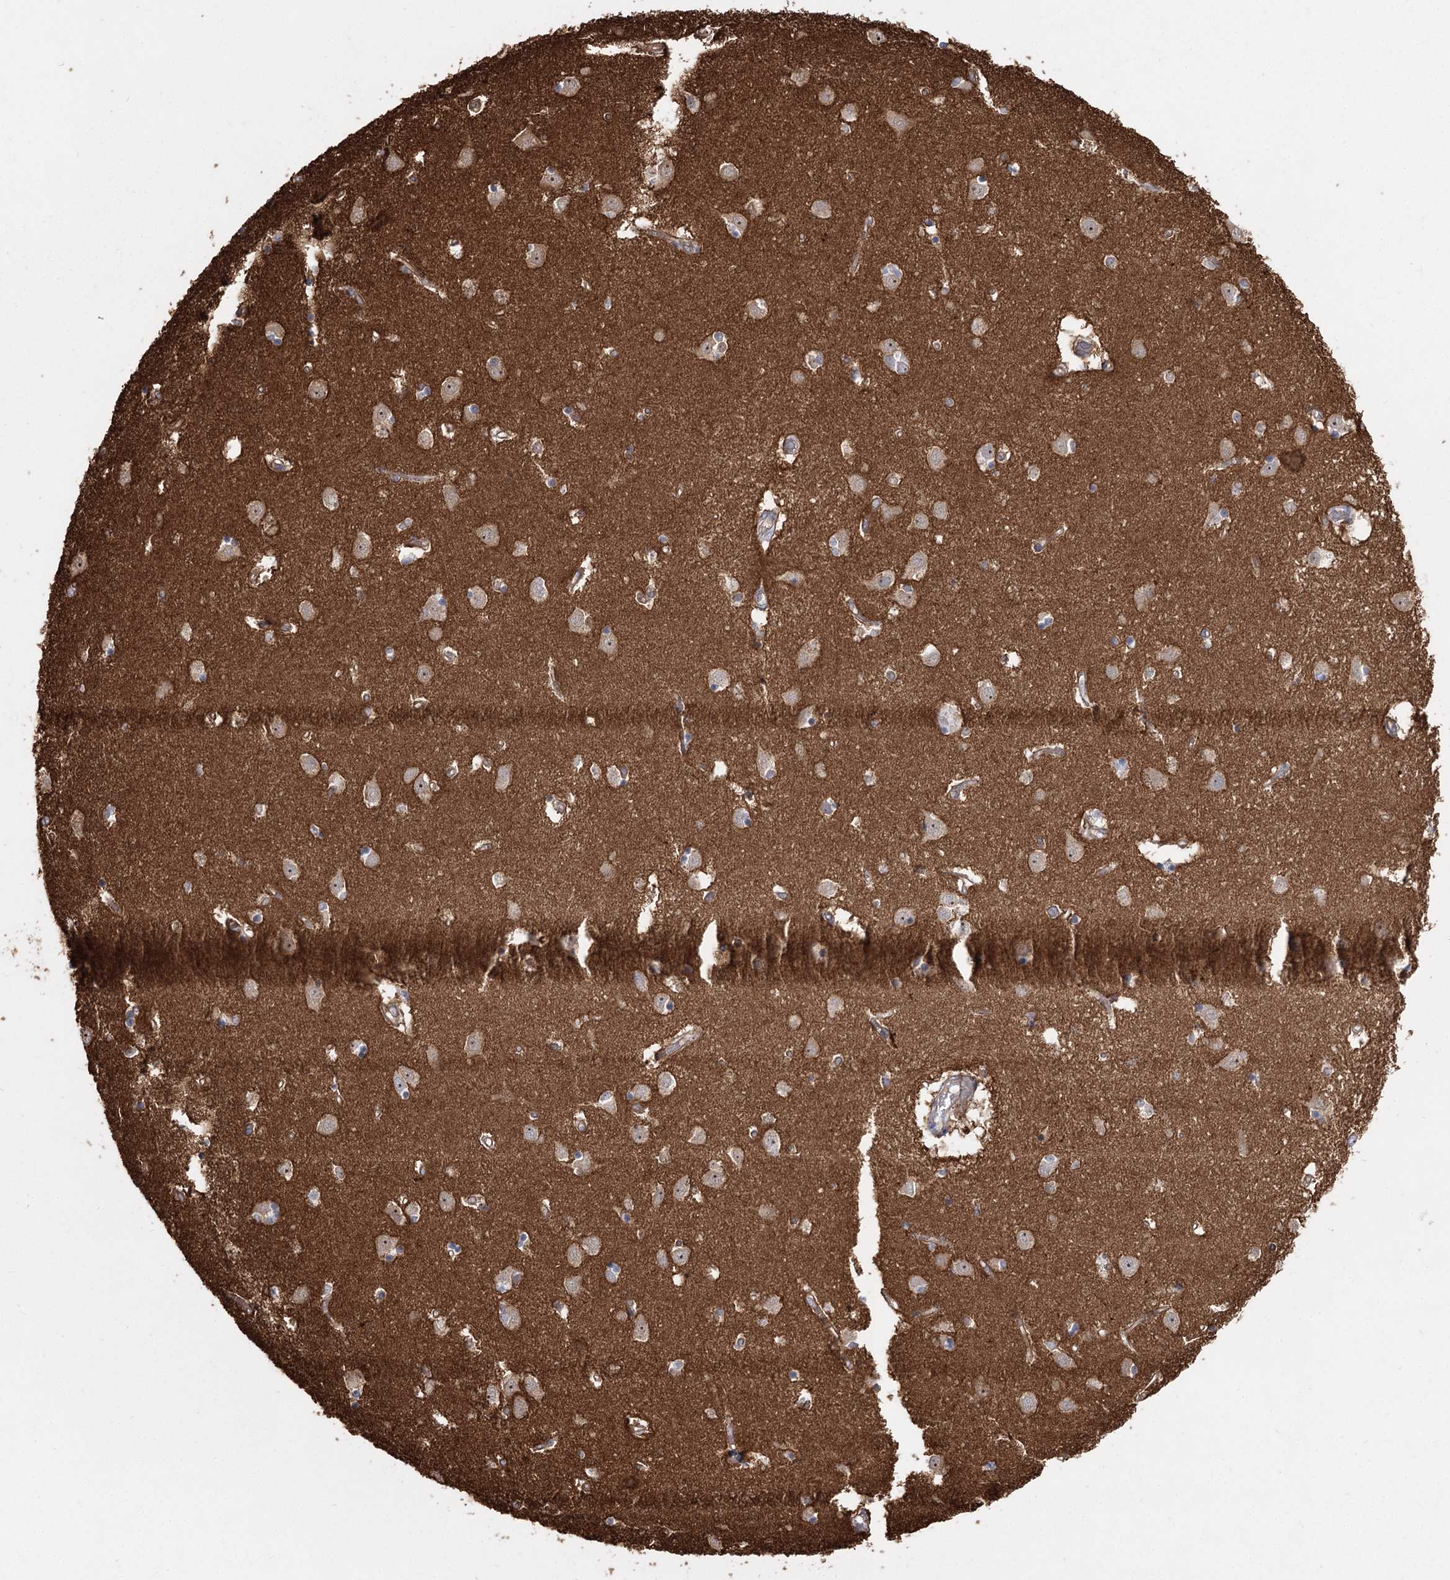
{"staining": {"intensity": "negative", "quantity": "none", "location": "none"}, "tissue": "caudate", "cell_type": "Glial cells", "image_type": "normal", "snomed": [{"axis": "morphology", "description": "Normal tissue, NOS"}, {"axis": "topography", "description": "Lateral ventricle wall"}], "caption": "This is a micrograph of IHC staining of normal caudate, which shows no positivity in glial cells. Brightfield microscopy of immunohistochemistry (IHC) stained with DAB (brown) and hematoxylin (blue), captured at high magnification.", "gene": "RPP14", "patient": {"sex": "male", "age": 45}}